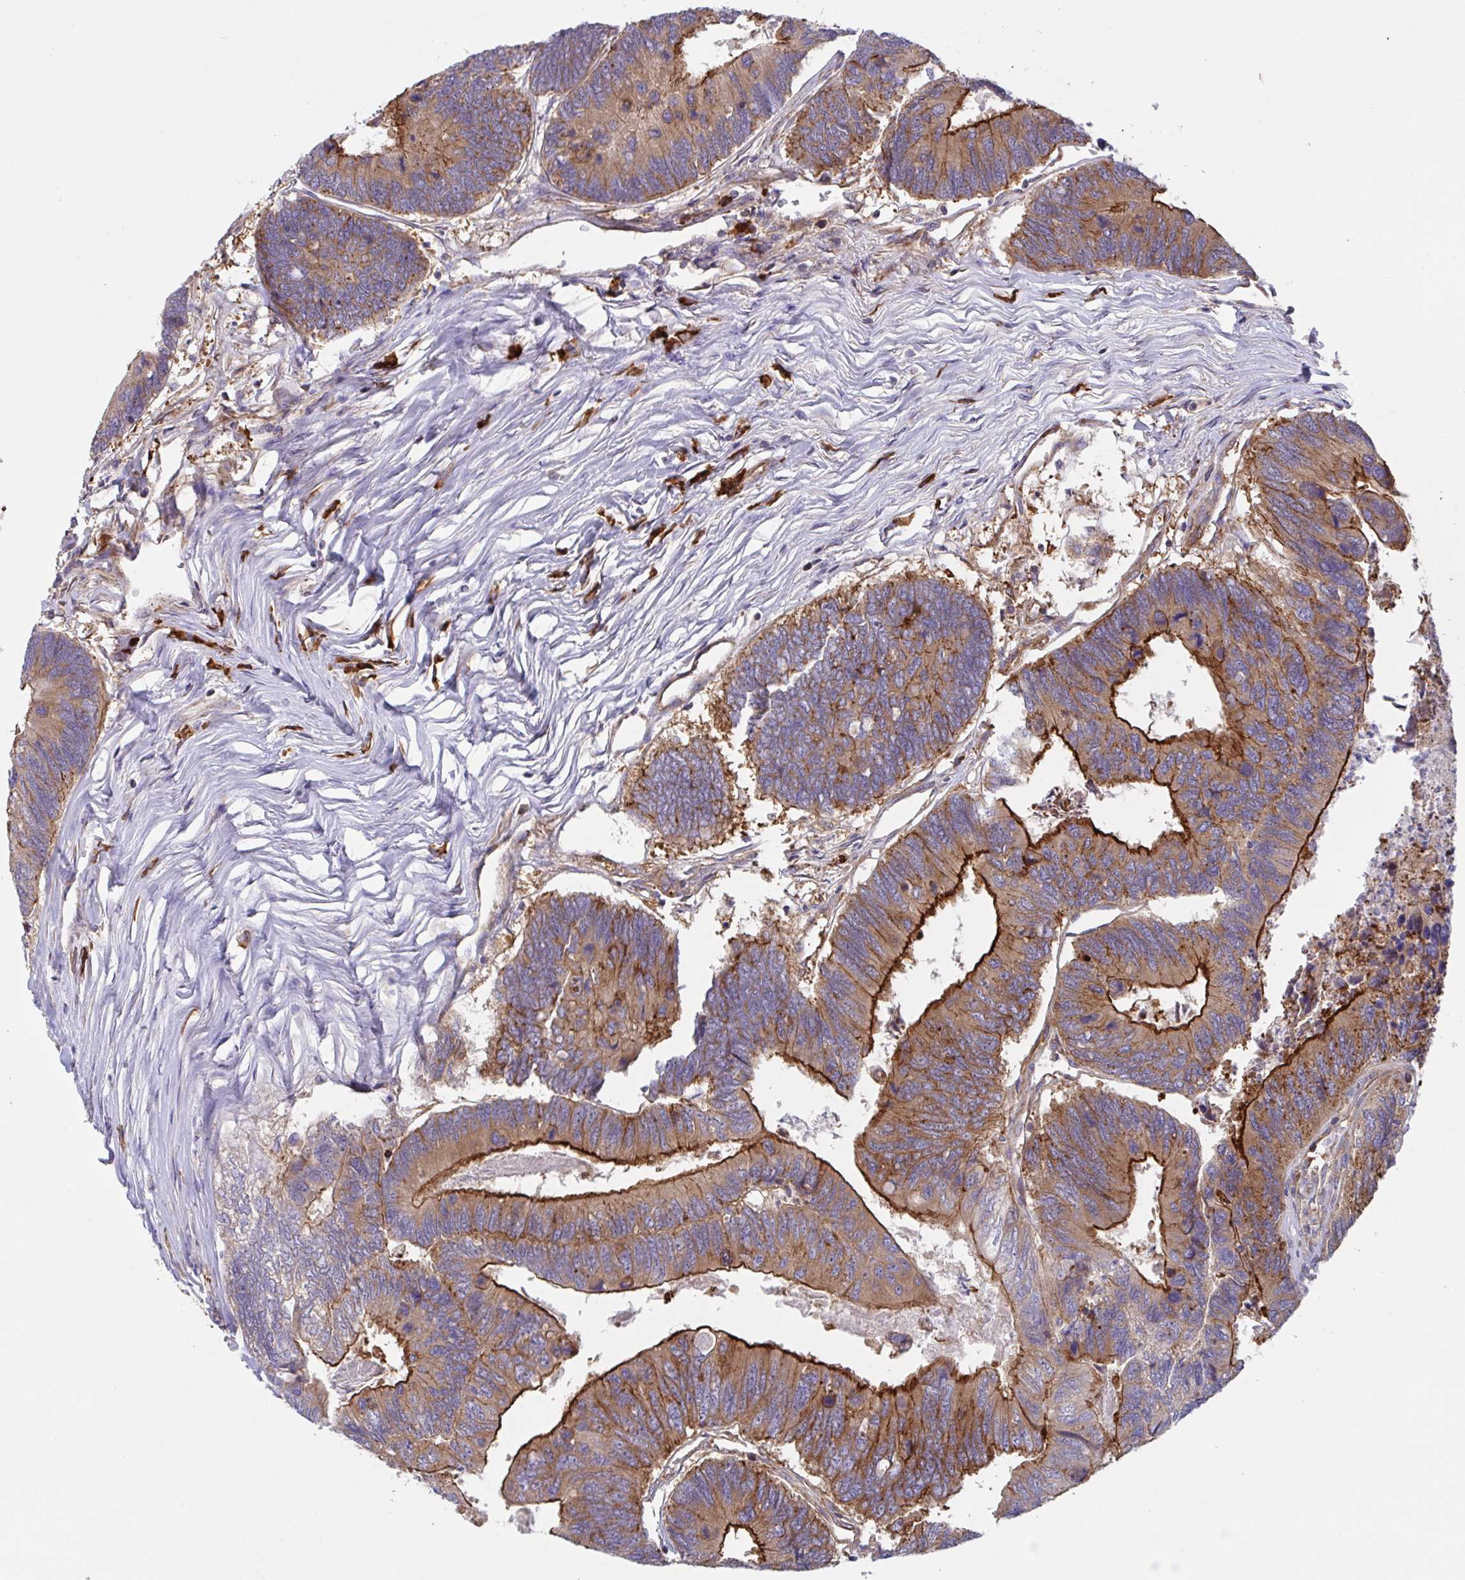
{"staining": {"intensity": "strong", "quantity": "25%-75%", "location": "cytoplasmic/membranous"}, "tissue": "colorectal cancer", "cell_type": "Tumor cells", "image_type": "cancer", "snomed": [{"axis": "morphology", "description": "Adenocarcinoma, NOS"}, {"axis": "topography", "description": "Colon"}], "caption": "Strong cytoplasmic/membranous staining is appreciated in approximately 25%-75% of tumor cells in colorectal cancer (adenocarcinoma). The protein is shown in brown color, while the nuclei are stained blue.", "gene": "YARS2", "patient": {"sex": "female", "age": 67}}